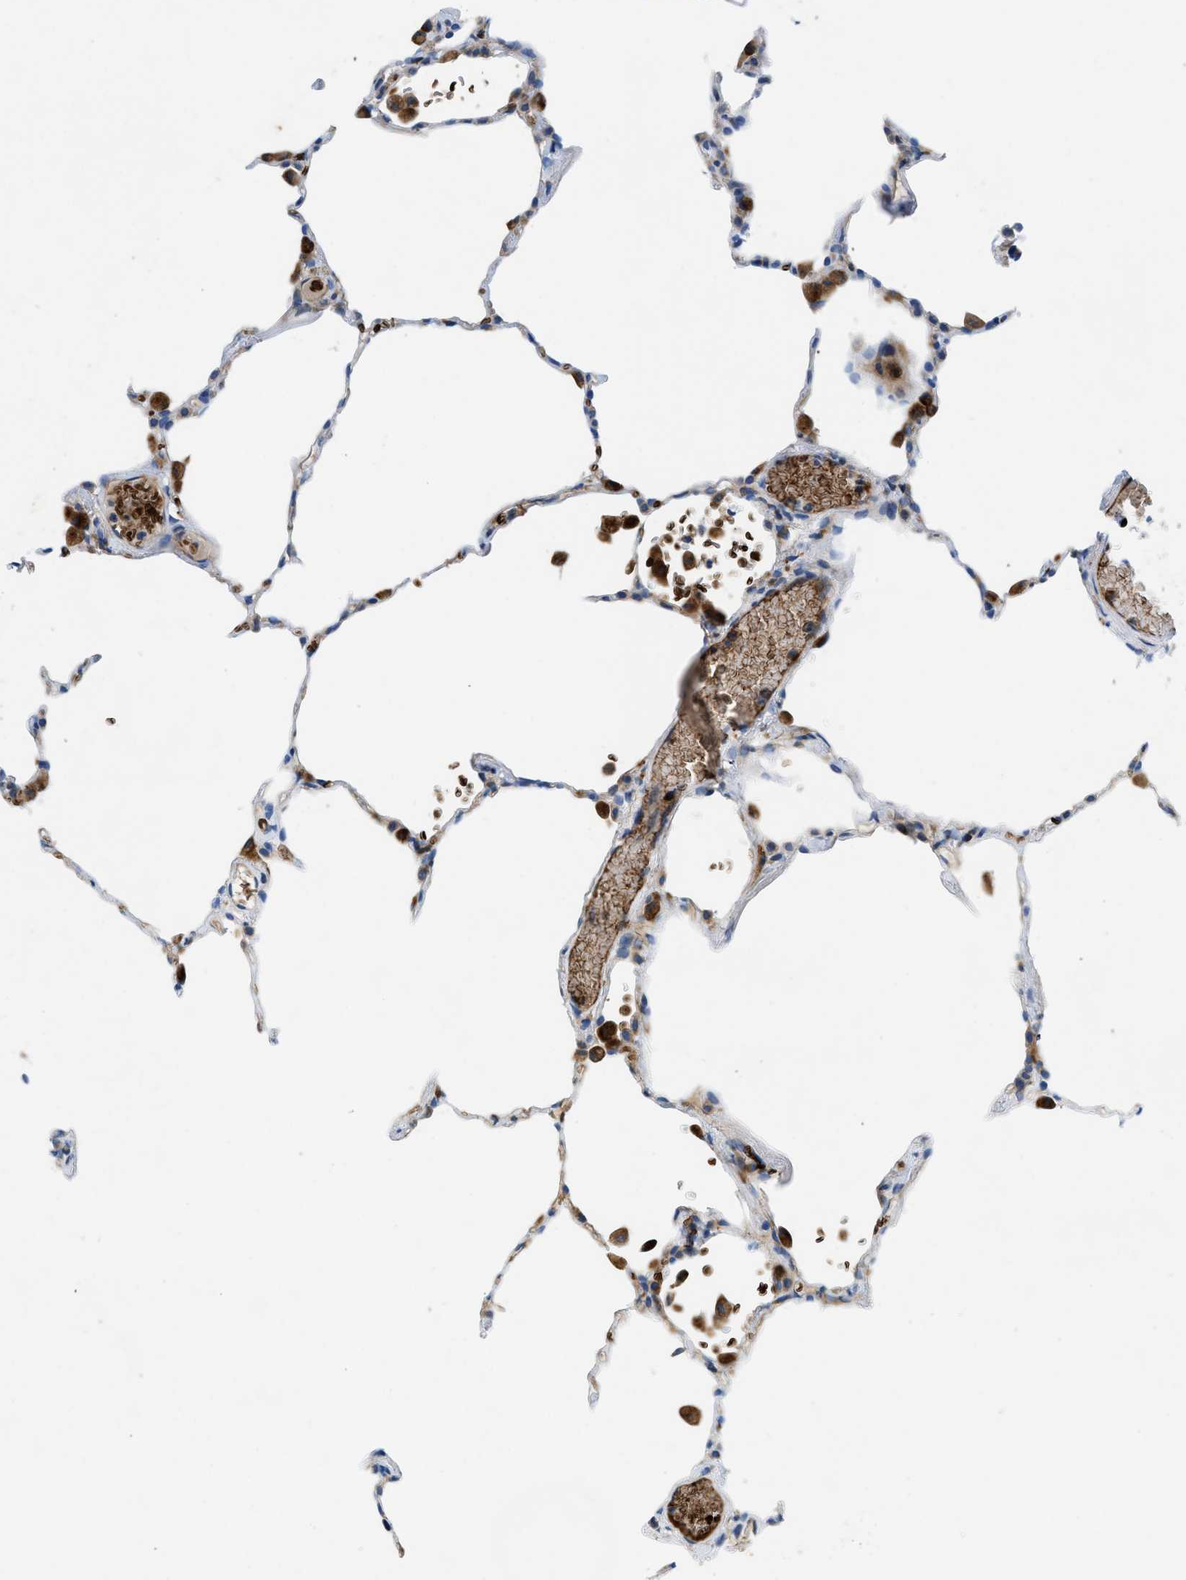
{"staining": {"intensity": "weak", "quantity": "<25%", "location": "cytoplasmic/membranous"}, "tissue": "lung", "cell_type": "Alveolar cells", "image_type": "normal", "snomed": [{"axis": "morphology", "description": "Normal tissue, NOS"}, {"axis": "topography", "description": "Lung"}], "caption": "High magnification brightfield microscopy of normal lung stained with DAB (brown) and counterstained with hematoxylin (blue): alveolar cells show no significant expression. (Immunohistochemistry, brightfield microscopy, high magnification).", "gene": "ZNF831", "patient": {"sex": "female", "age": 49}}